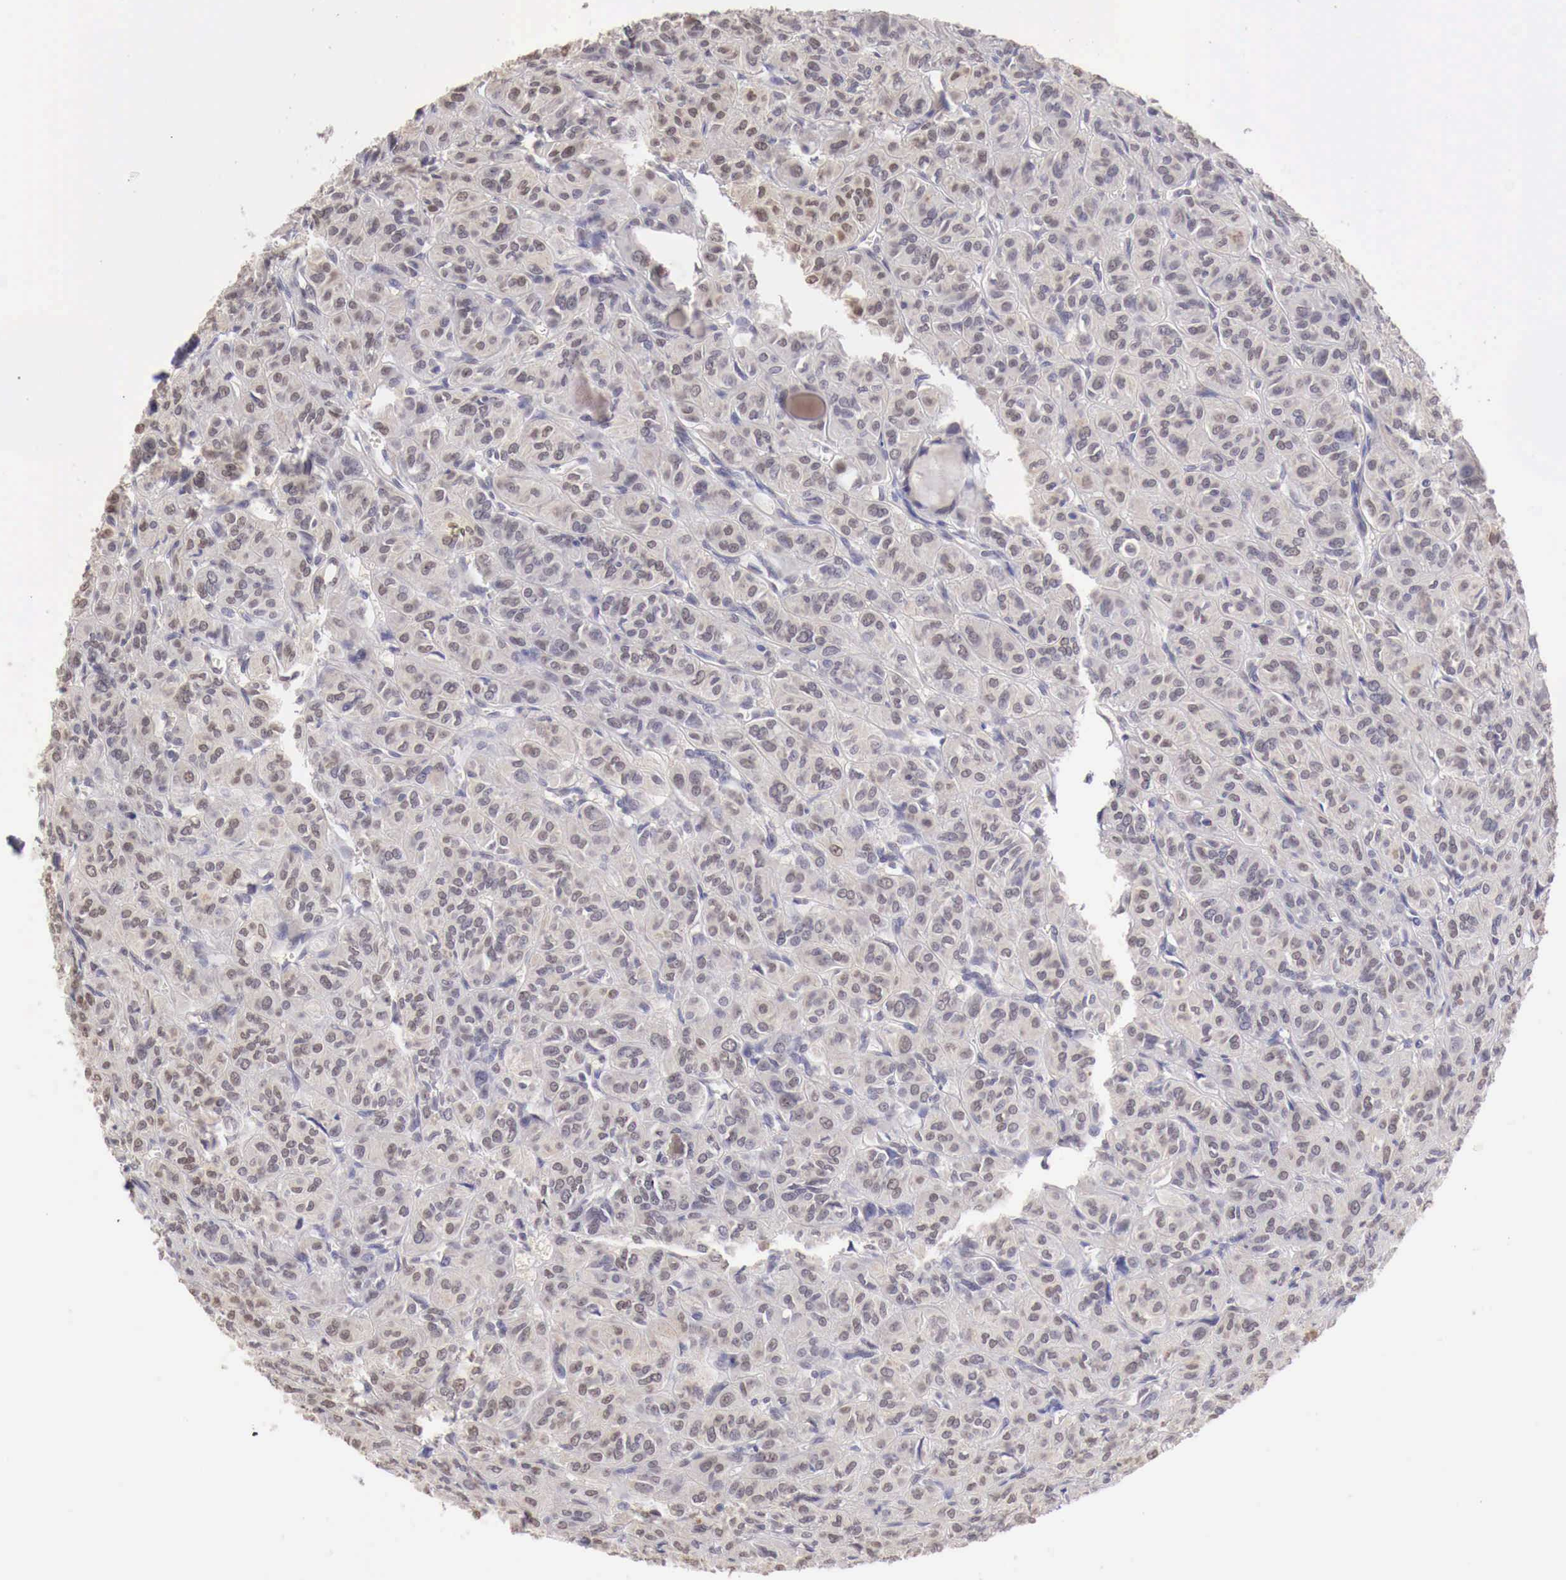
{"staining": {"intensity": "negative", "quantity": "none", "location": "none"}, "tissue": "thyroid cancer", "cell_type": "Tumor cells", "image_type": "cancer", "snomed": [{"axis": "morphology", "description": "Follicular adenoma carcinoma, NOS"}, {"axis": "topography", "description": "Thyroid gland"}], "caption": "An immunohistochemistry photomicrograph of thyroid cancer is shown. There is no staining in tumor cells of thyroid cancer.", "gene": "UBA1", "patient": {"sex": "female", "age": 71}}